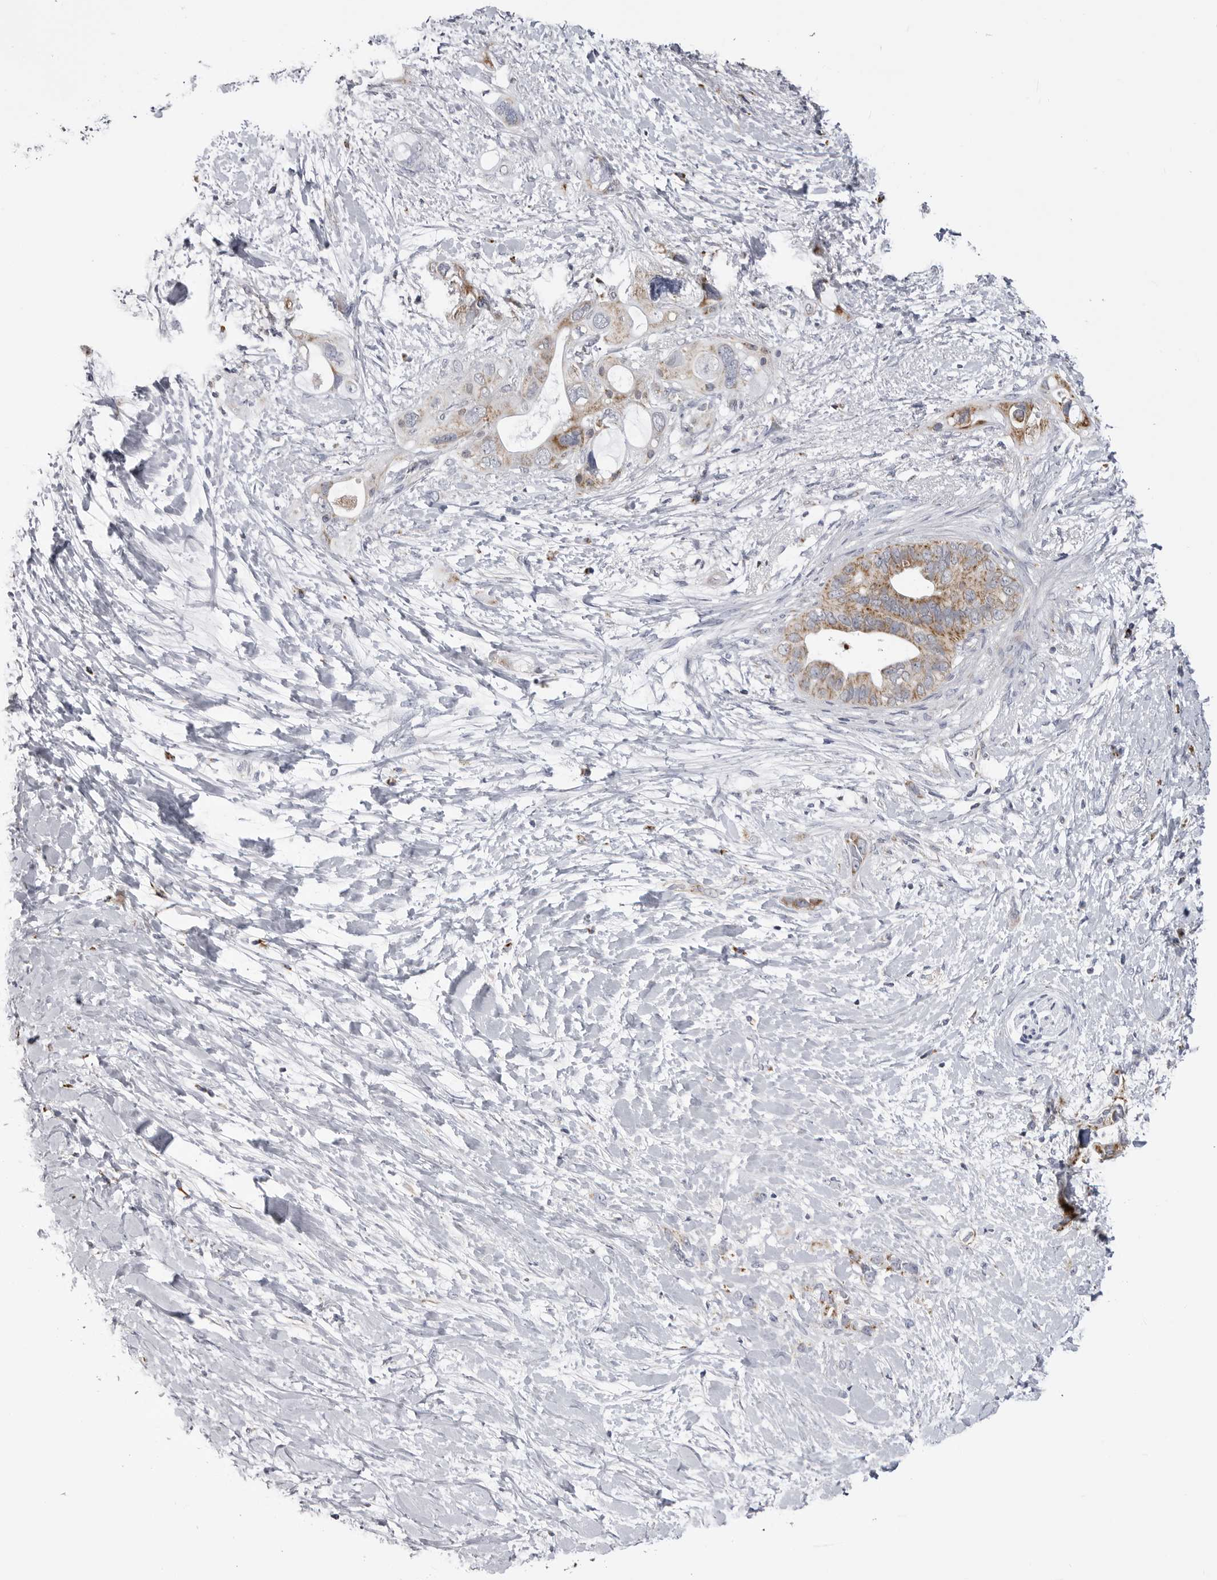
{"staining": {"intensity": "moderate", "quantity": "25%-75%", "location": "cytoplasmic/membranous"}, "tissue": "pancreatic cancer", "cell_type": "Tumor cells", "image_type": "cancer", "snomed": [{"axis": "morphology", "description": "Adenocarcinoma, NOS"}, {"axis": "topography", "description": "Pancreas"}], "caption": "This image displays immunohistochemistry (IHC) staining of human pancreatic cancer (adenocarcinoma), with medium moderate cytoplasmic/membranous staining in approximately 25%-75% of tumor cells.", "gene": "FH", "patient": {"sex": "female", "age": 56}}